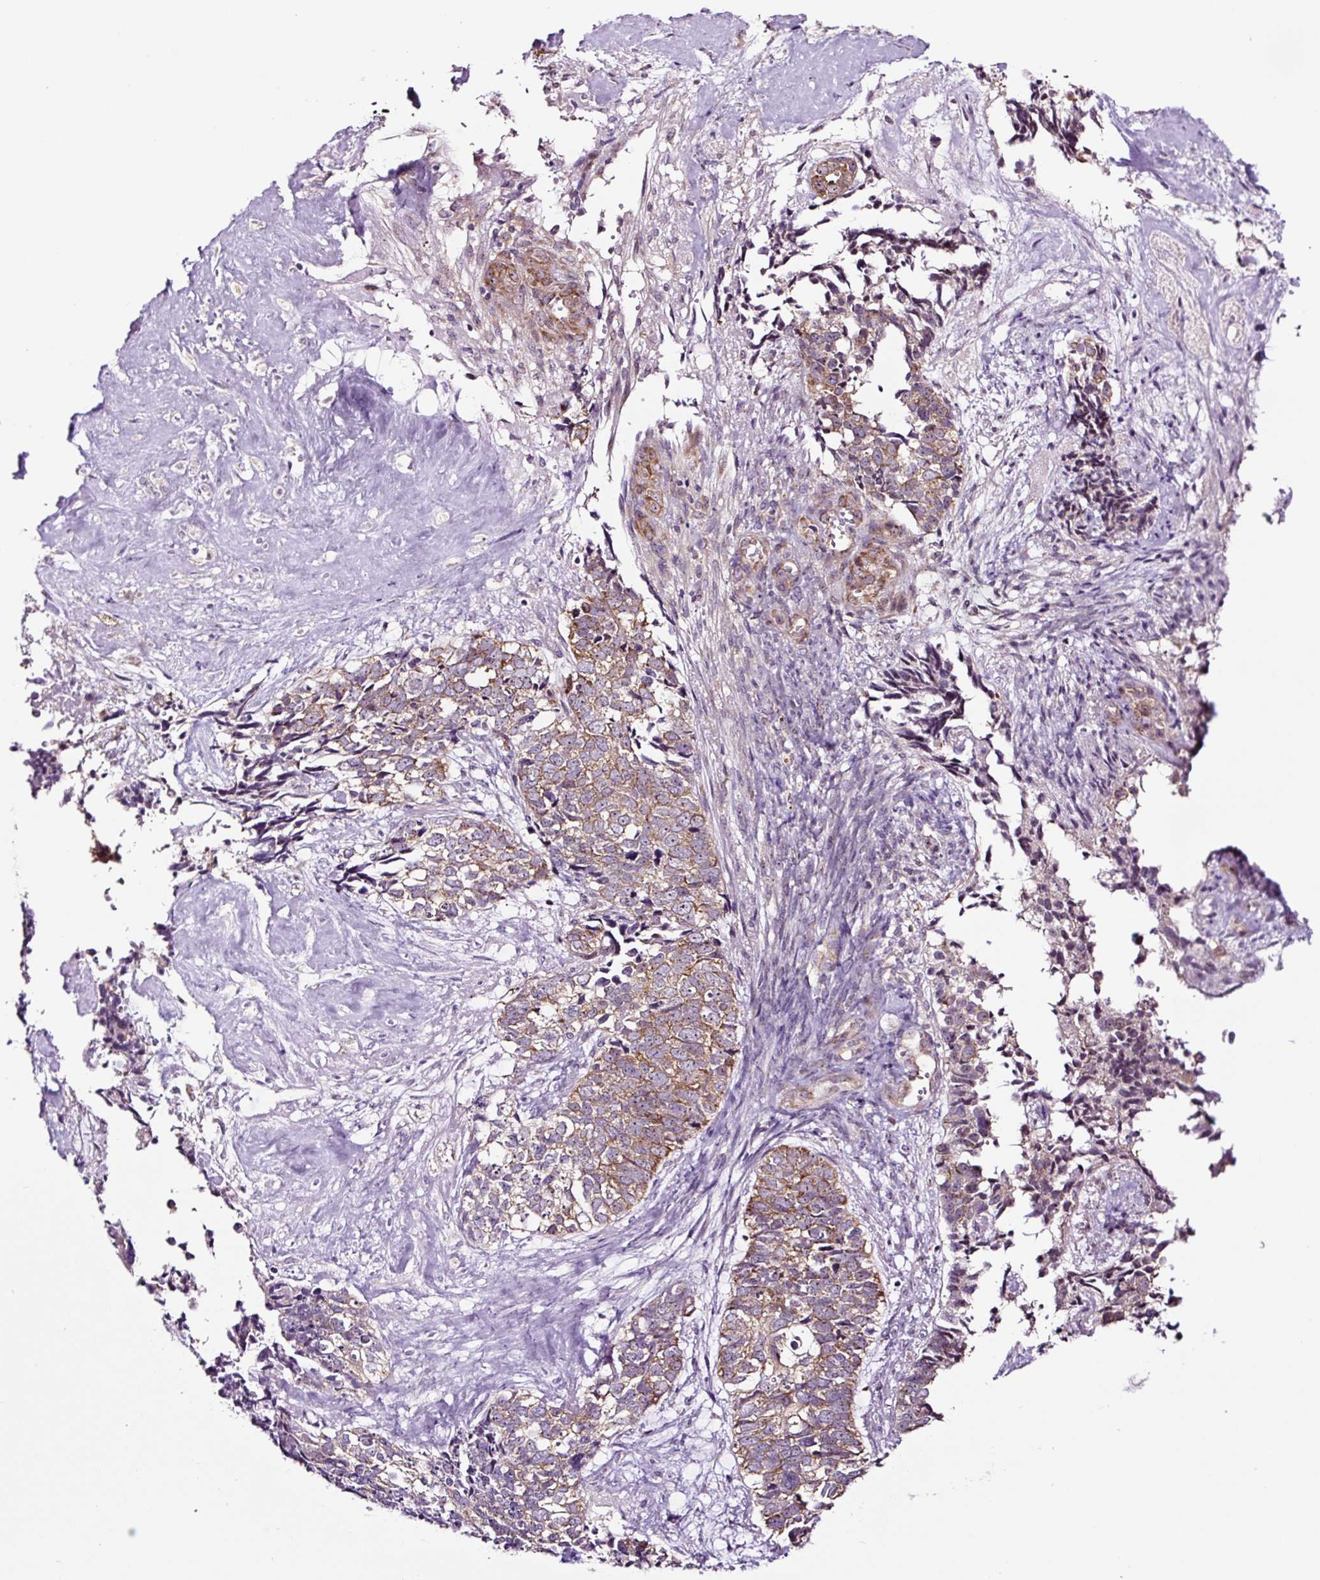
{"staining": {"intensity": "moderate", "quantity": "25%-75%", "location": "cytoplasmic/membranous"}, "tissue": "cervical cancer", "cell_type": "Tumor cells", "image_type": "cancer", "snomed": [{"axis": "morphology", "description": "Squamous cell carcinoma, NOS"}, {"axis": "topography", "description": "Cervix"}], "caption": "The photomicrograph reveals staining of squamous cell carcinoma (cervical), revealing moderate cytoplasmic/membranous protein positivity (brown color) within tumor cells.", "gene": "NOM1", "patient": {"sex": "female", "age": 63}}